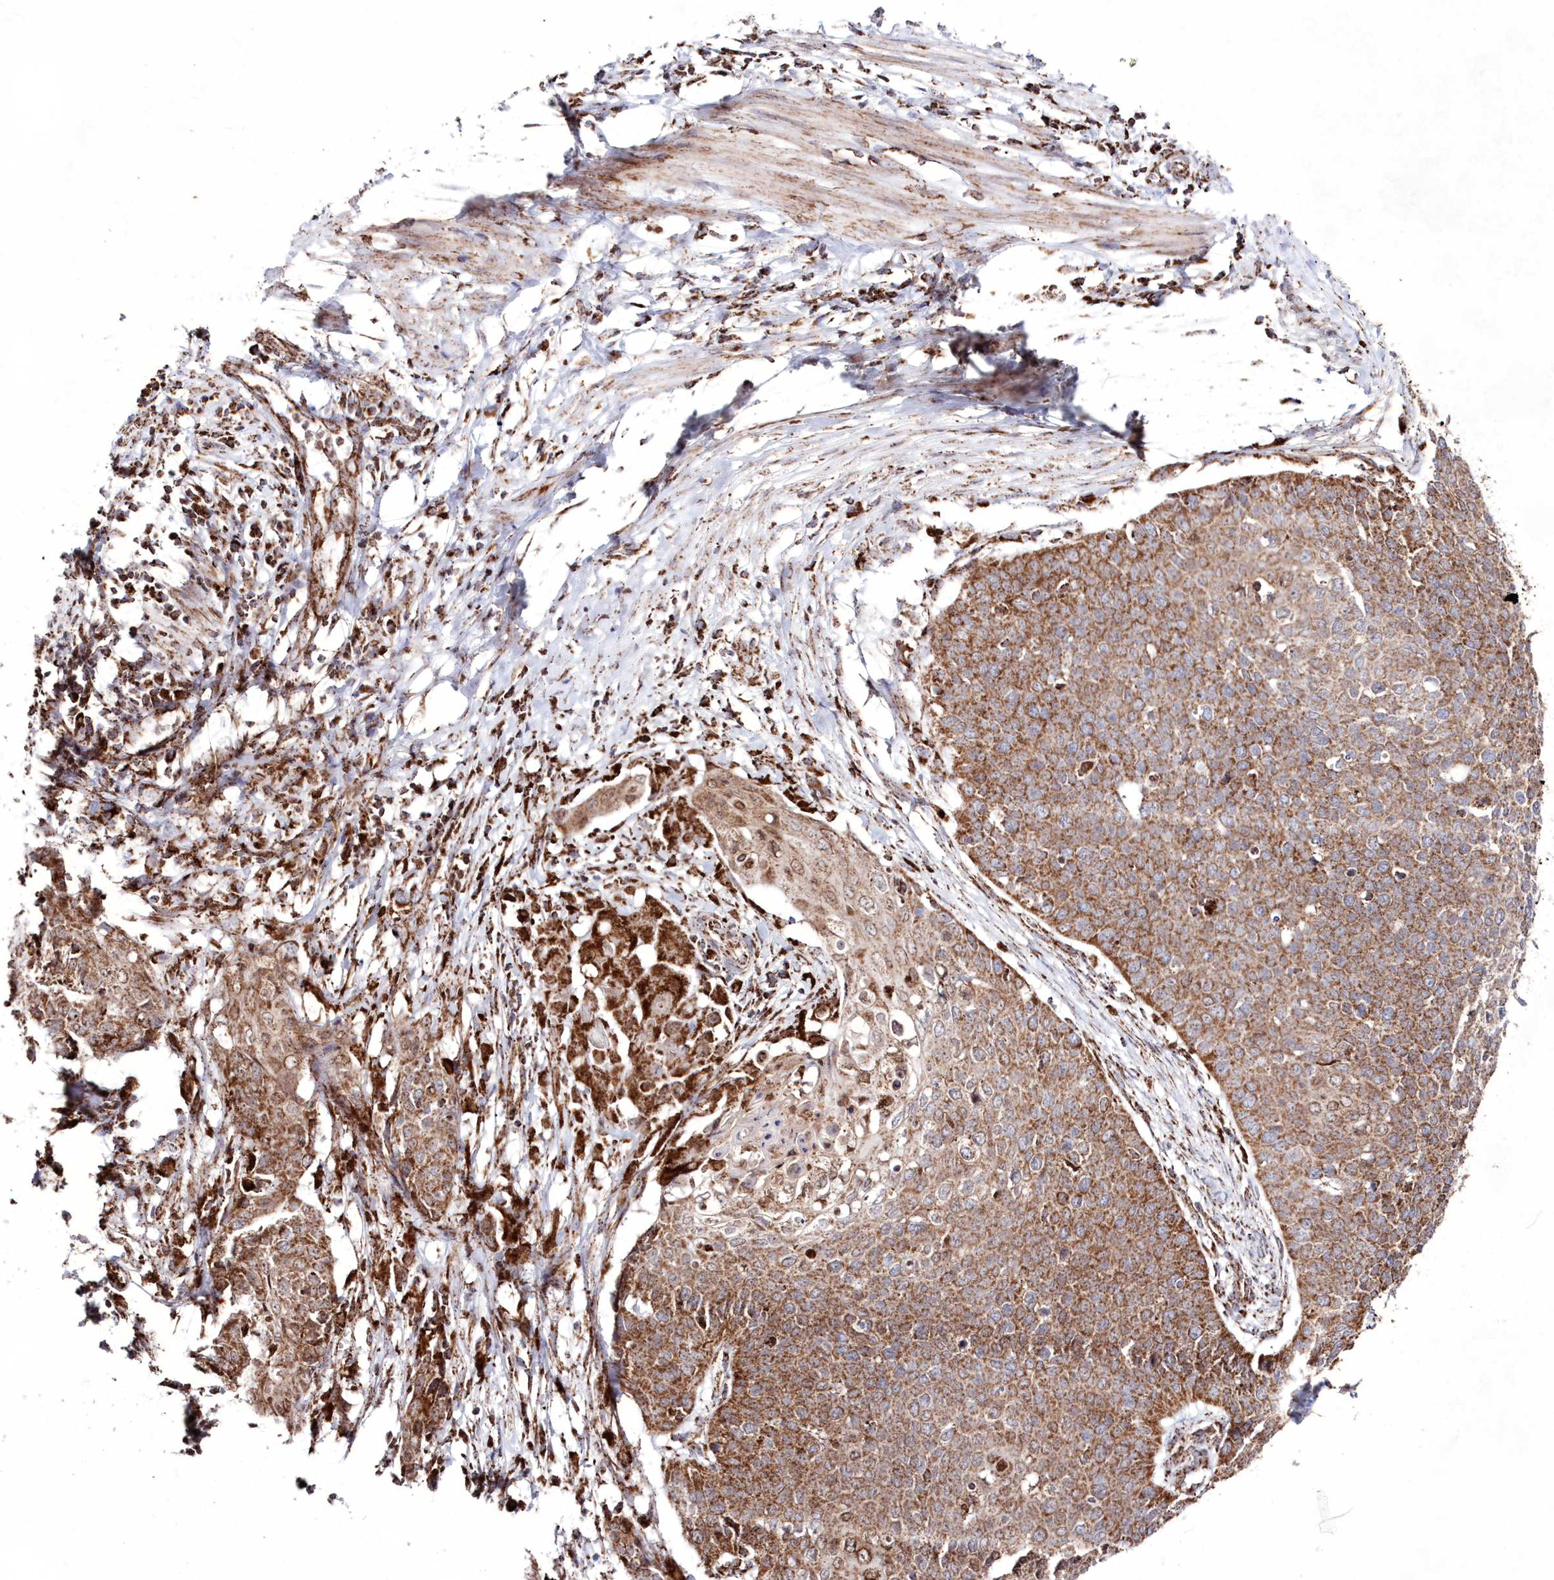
{"staining": {"intensity": "moderate", "quantity": ">75%", "location": "cytoplasmic/membranous"}, "tissue": "cervical cancer", "cell_type": "Tumor cells", "image_type": "cancer", "snomed": [{"axis": "morphology", "description": "Squamous cell carcinoma, NOS"}, {"axis": "topography", "description": "Cervix"}], "caption": "Cervical squamous cell carcinoma stained with IHC demonstrates moderate cytoplasmic/membranous staining in about >75% of tumor cells.", "gene": "HADHB", "patient": {"sex": "female", "age": 39}}